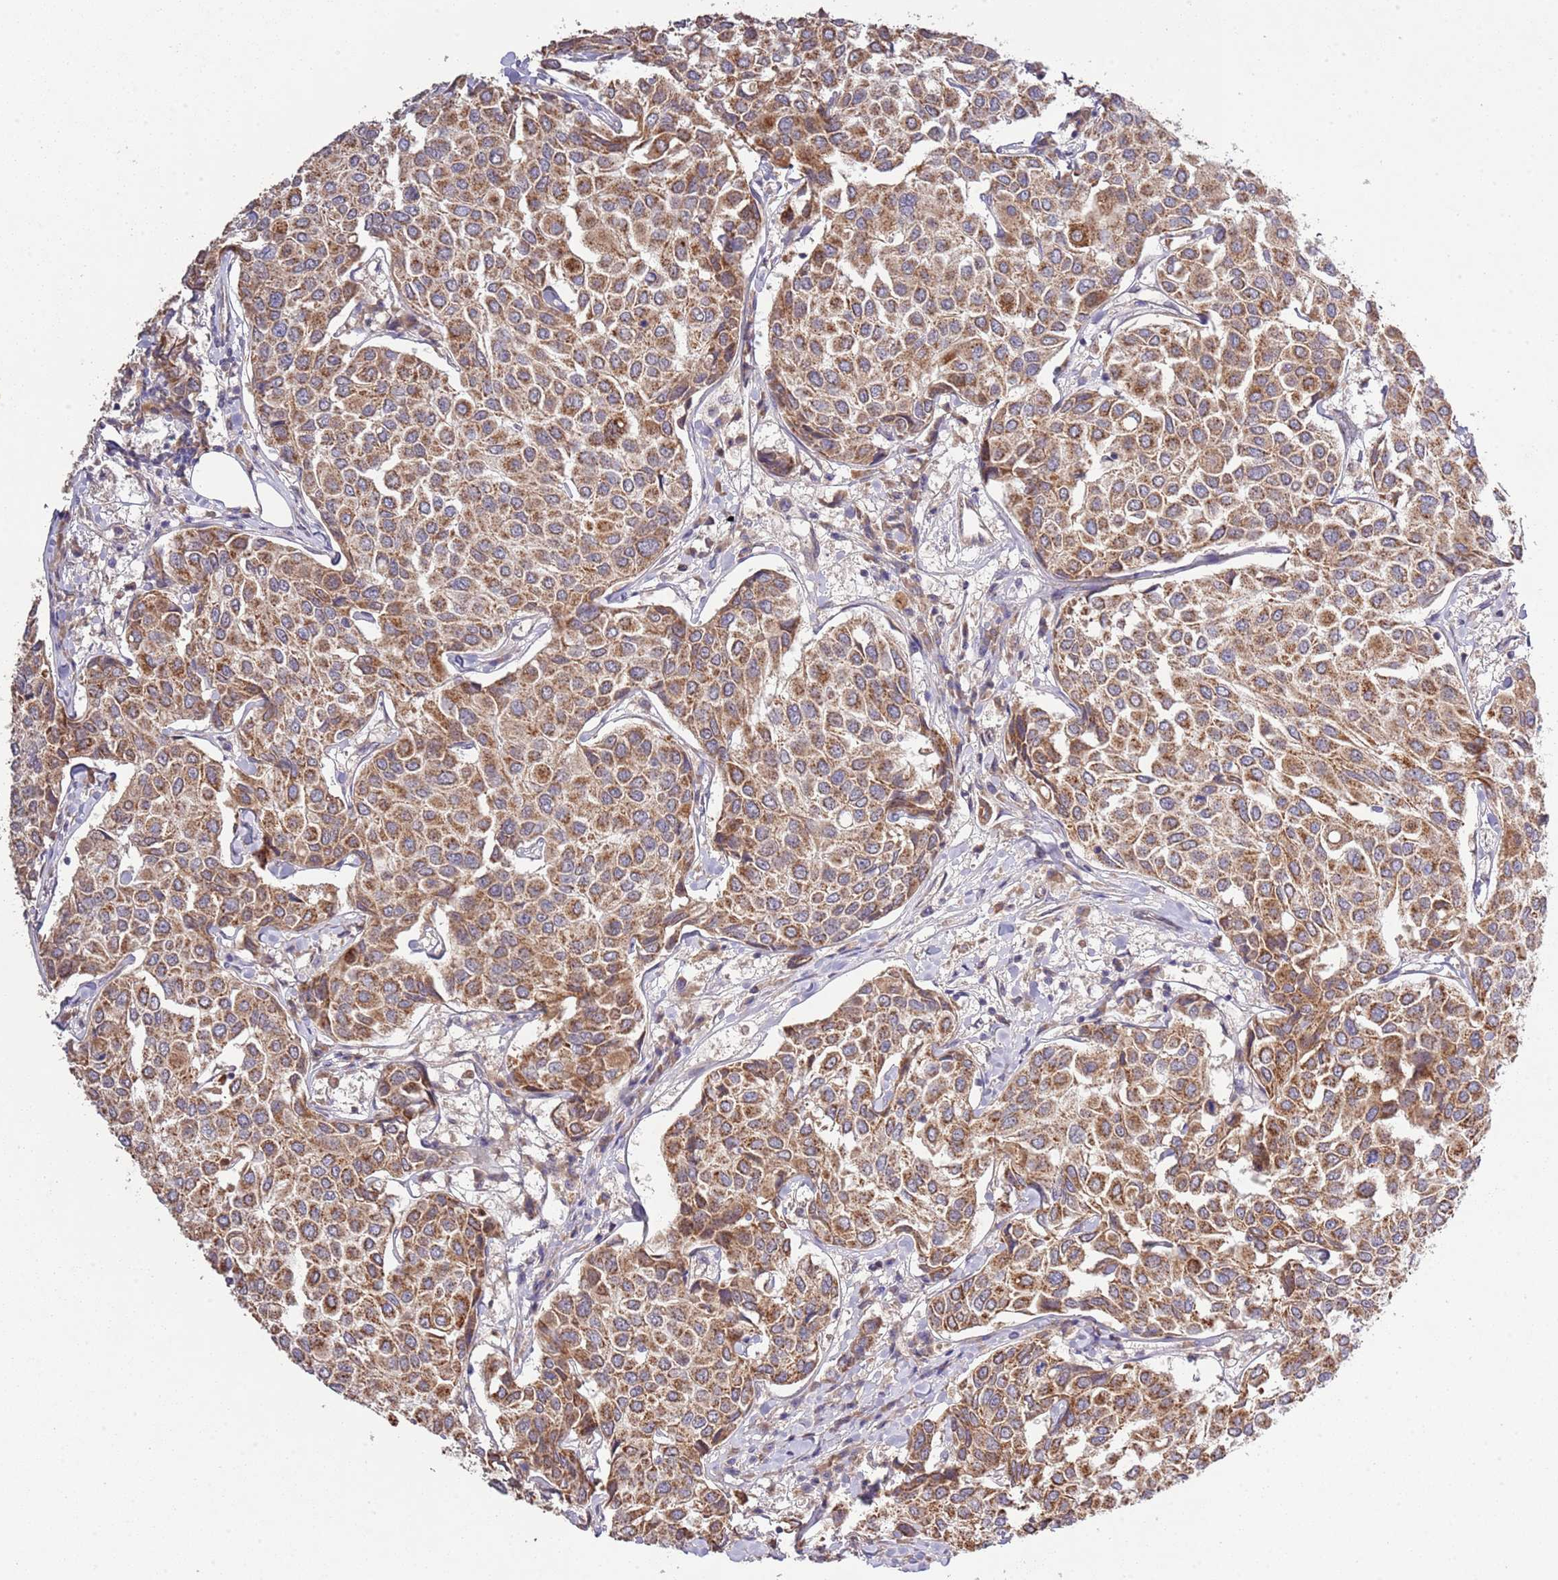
{"staining": {"intensity": "moderate", "quantity": ">75%", "location": "cytoplasmic/membranous"}, "tissue": "breast cancer", "cell_type": "Tumor cells", "image_type": "cancer", "snomed": [{"axis": "morphology", "description": "Duct carcinoma"}, {"axis": "topography", "description": "Breast"}], "caption": "The histopathology image reveals a brown stain indicating the presence of a protein in the cytoplasmic/membranous of tumor cells in breast cancer (invasive ductal carcinoma).", "gene": "IVD", "patient": {"sex": "female", "age": 55}}